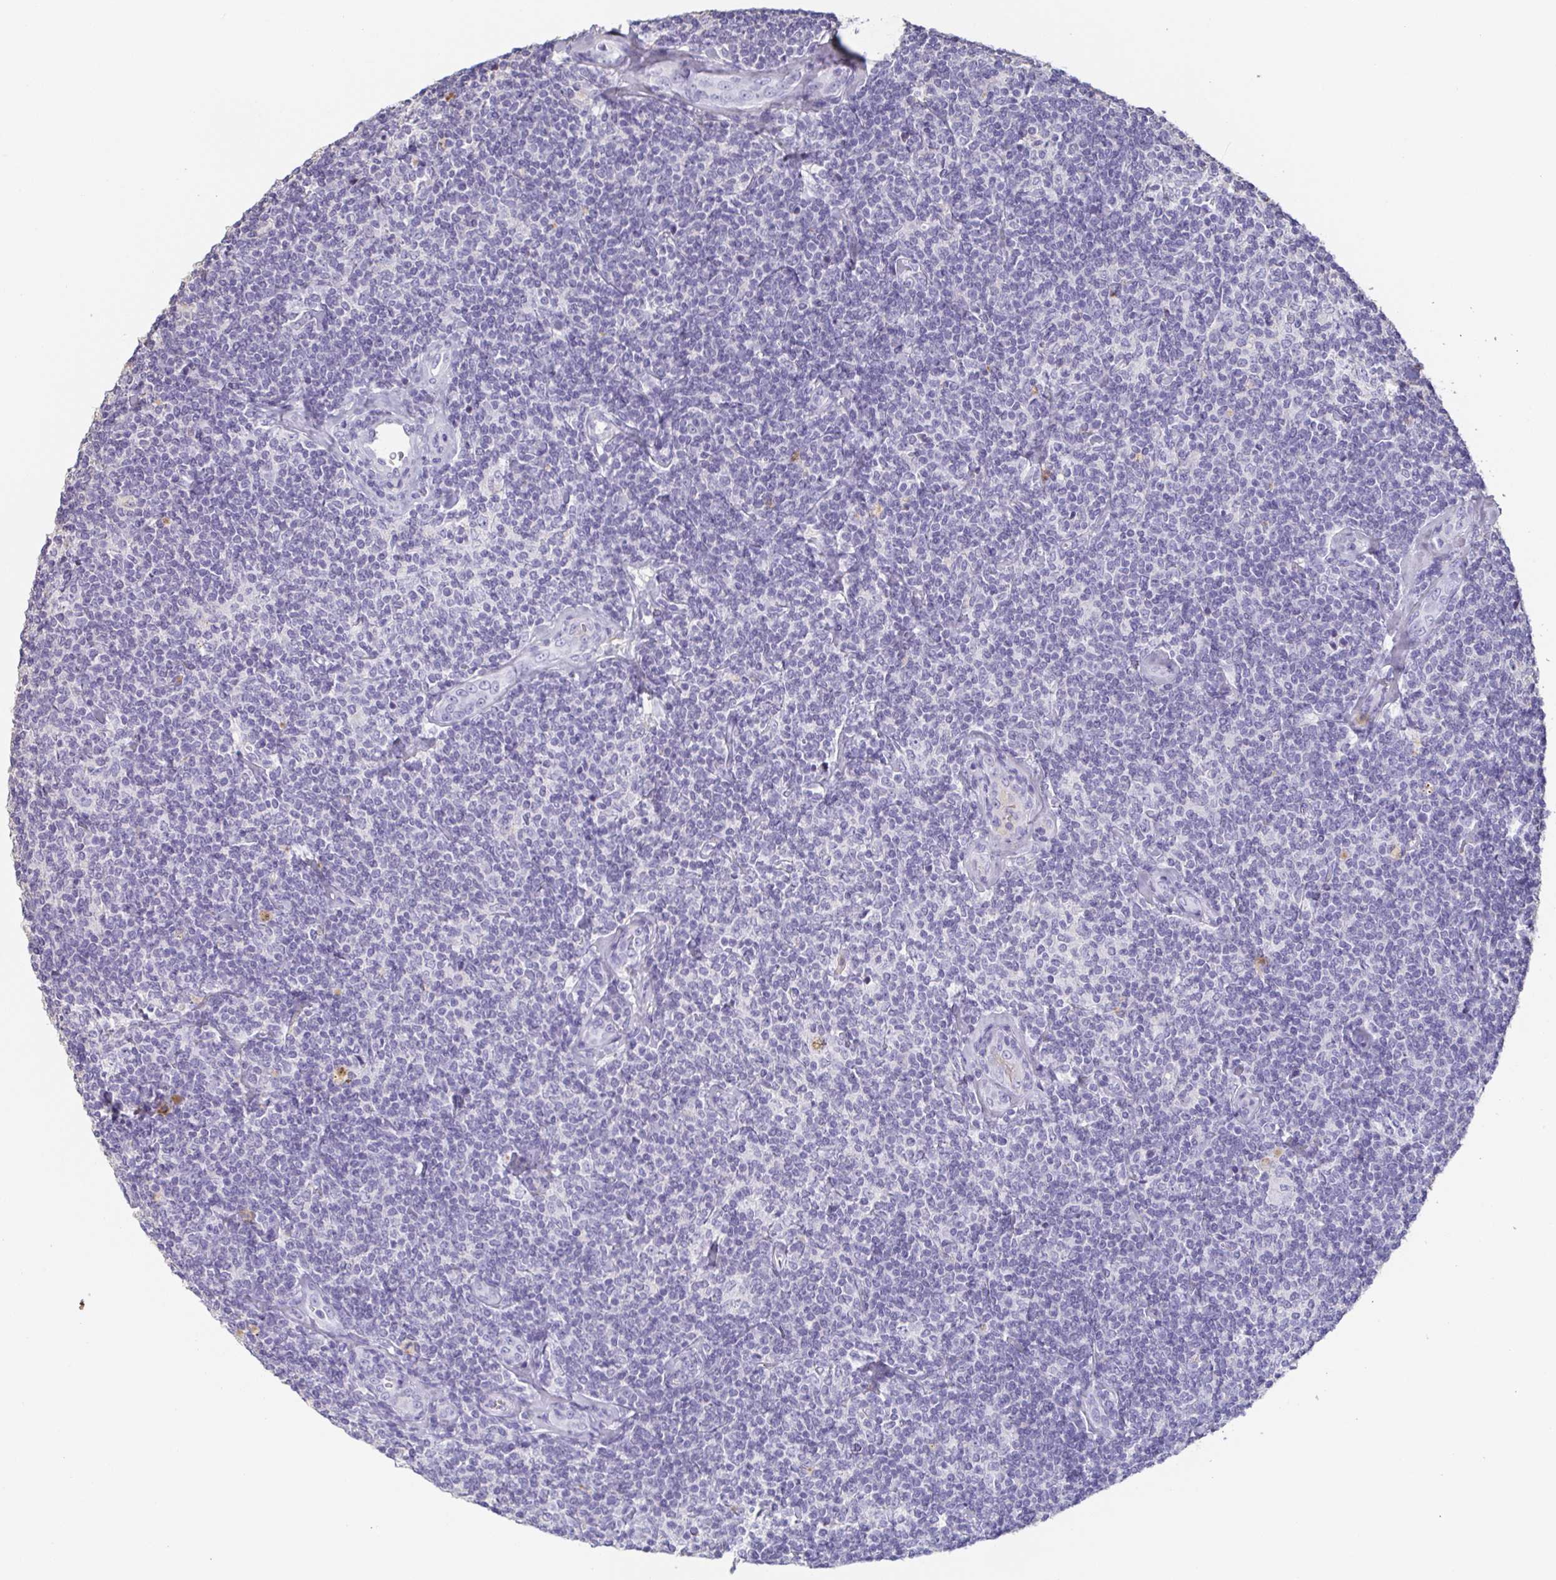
{"staining": {"intensity": "negative", "quantity": "none", "location": "none"}, "tissue": "lymphoma", "cell_type": "Tumor cells", "image_type": "cancer", "snomed": [{"axis": "morphology", "description": "Malignant lymphoma, non-Hodgkin's type, Low grade"}, {"axis": "topography", "description": "Lymph node"}], "caption": "Low-grade malignant lymphoma, non-Hodgkin's type was stained to show a protein in brown. There is no significant expression in tumor cells.", "gene": "BPIFA2", "patient": {"sex": "female", "age": 56}}